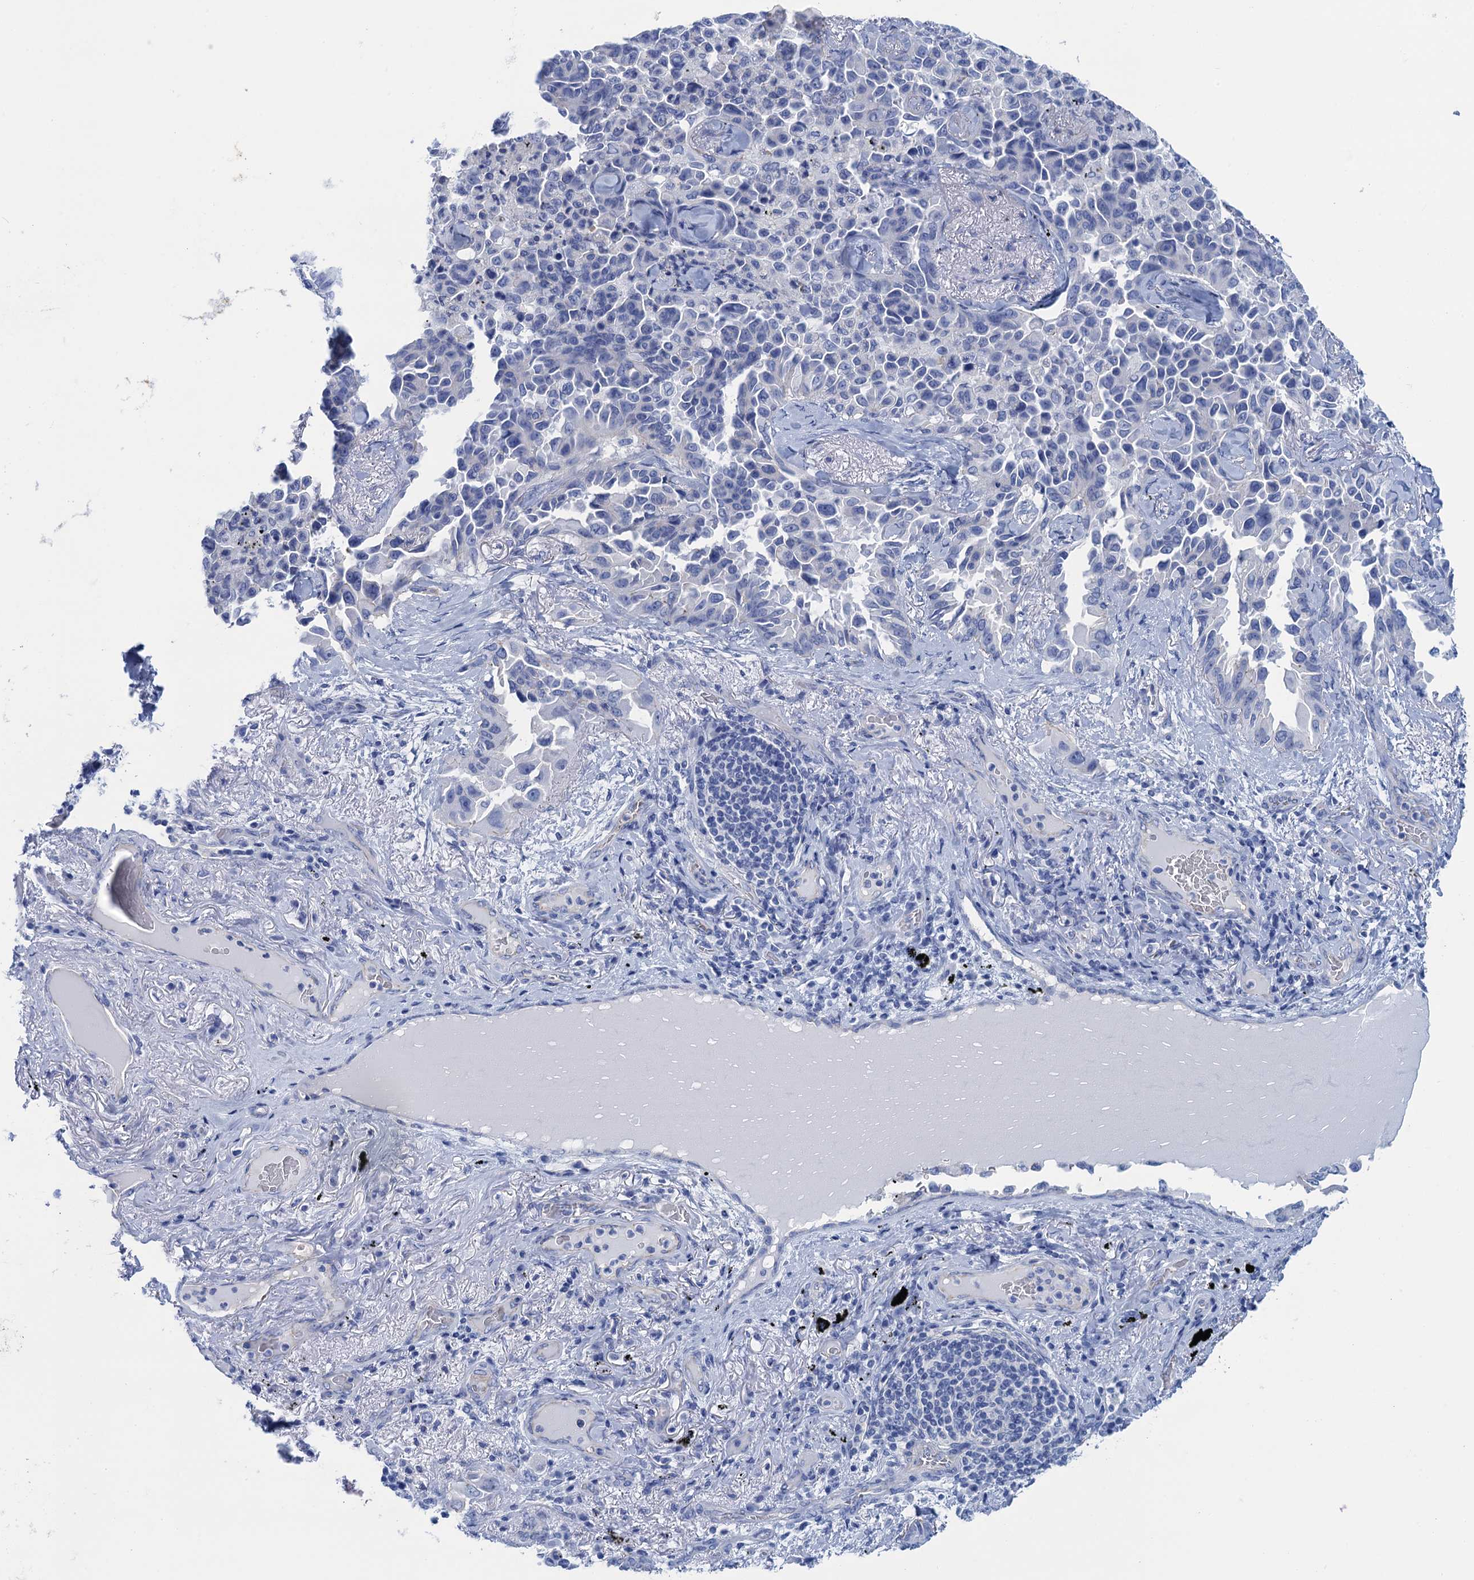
{"staining": {"intensity": "negative", "quantity": "none", "location": "none"}, "tissue": "lung cancer", "cell_type": "Tumor cells", "image_type": "cancer", "snomed": [{"axis": "morphology", "description": "Adenocarcinoma, NOS"}, {"axis": "topography", "description": "Lung"}], "caption": "Protein analysis of lung cancer displays no significant staining in tumor cells.", "gene": "CALML5", "patient": {"sex": "female", "age": 67}}